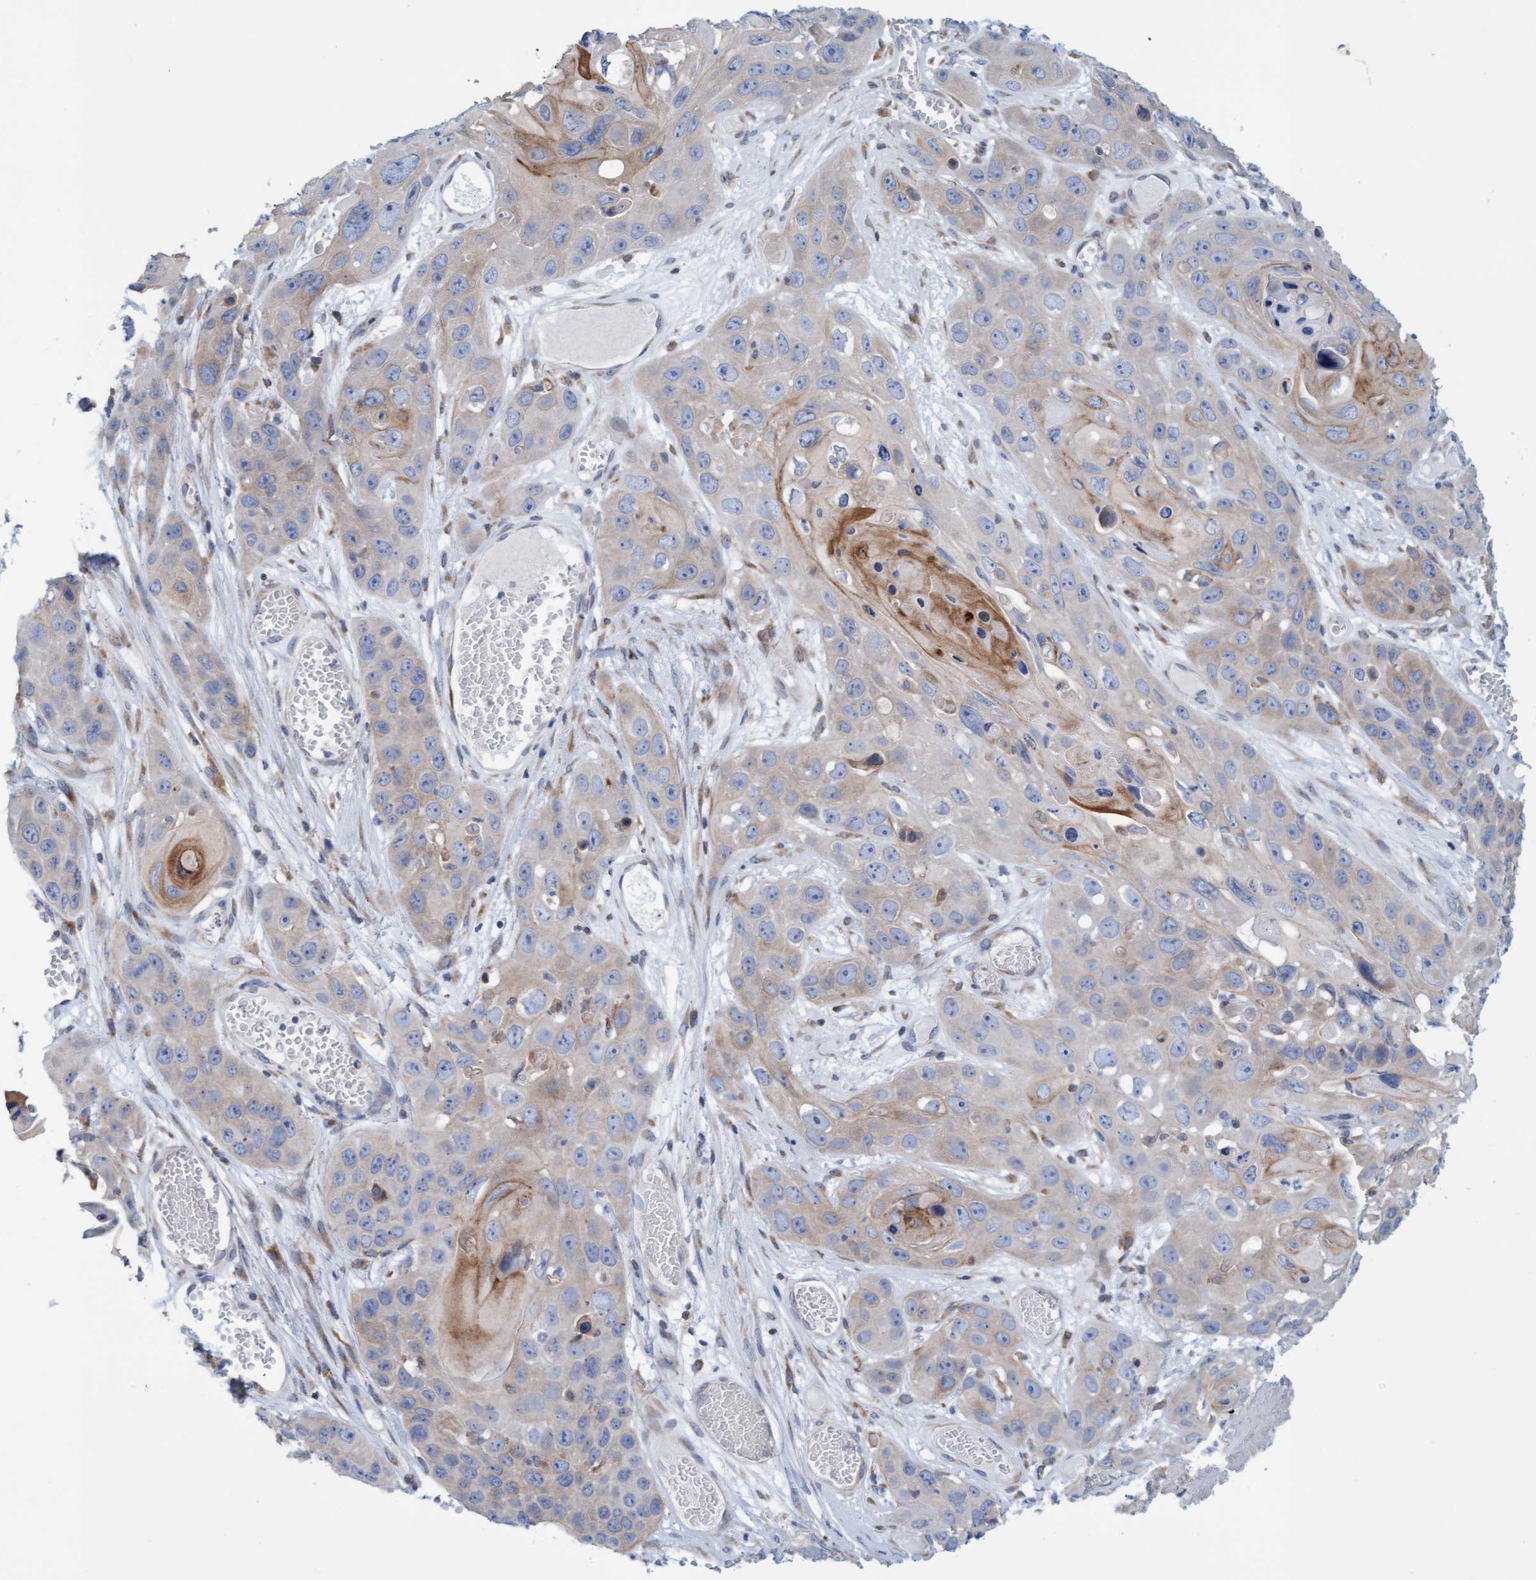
{"staining": {"intensity": "moderate", "quantity": "<25%", "location": "cytoplasmic/membranous"}, "tissue": "skin cancer", "cell_type": "Tumor cells", "image_type": "cancer", "snomed": [{"axis": "morphology", "description": "Squamous cell carcinoma, NOS"}, {"axis": "topography", "description": "Skin"}], "caption": "Skin squamous cell carcinoma stained with a protein marker shows moderate staining in tumor cells.", "gene": "SLC28A3", "patient": {"sex": "male", "age": 55}}